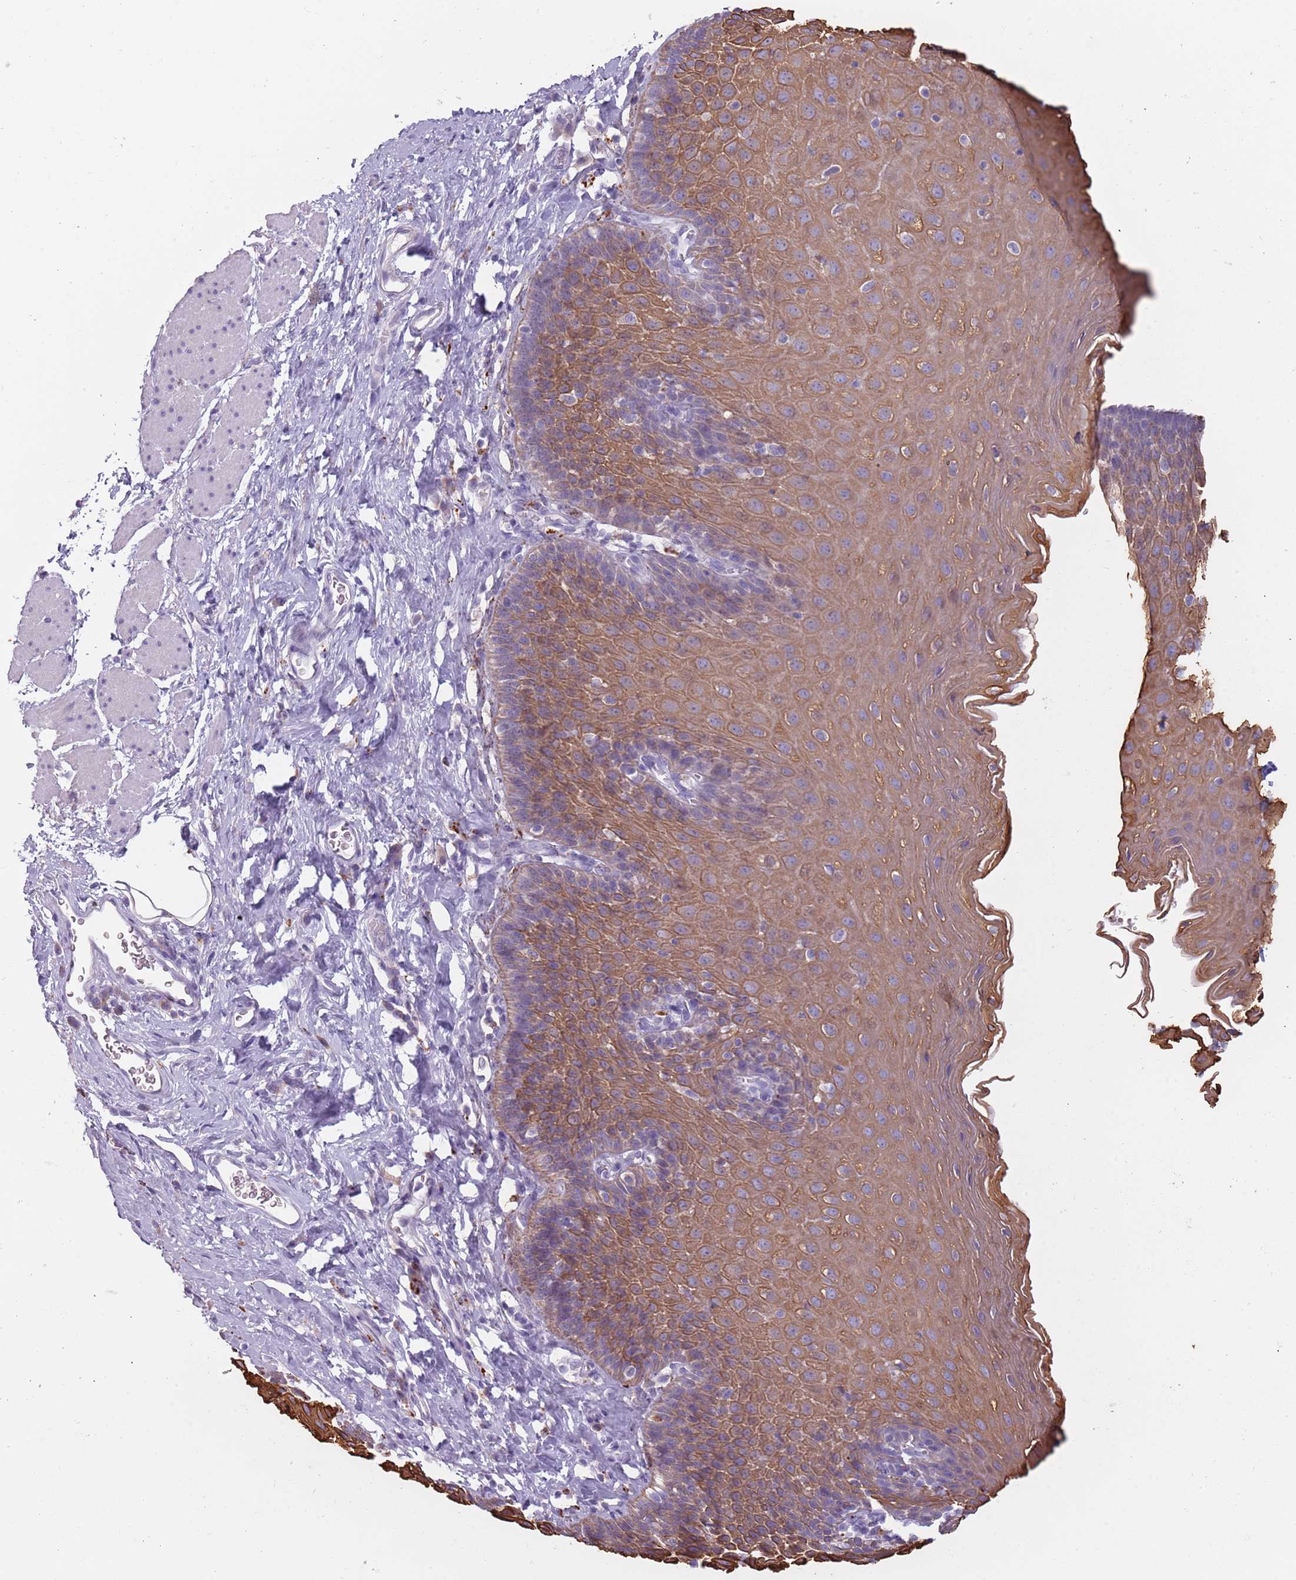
{"staining": {"intensity": "moderate", "quantity": "25%-75%", "location": "cytoplasmic/membranous"}, "tissue": "esophagus", "cell_type": "Squamous epithelial cells", "image_type": "normal", "snomed": [{"axis": "morphology", "description": "Normal tissue, NOS"}, {"axis": "topography", "description": "Esophagus"}], "caption": "Moderate cytoplasmic/membranous protein positivity is identified in about 25%-75% of squamous epithelial cells in esophagus. The staining was performed using DAB (3,3'-diaminobenzidine), with brown indicating positive protein expression. Nuclei are stained blue with hematoxylin.", "gene": "NWD2", "patient": {"sex": "female", "age": 61}}